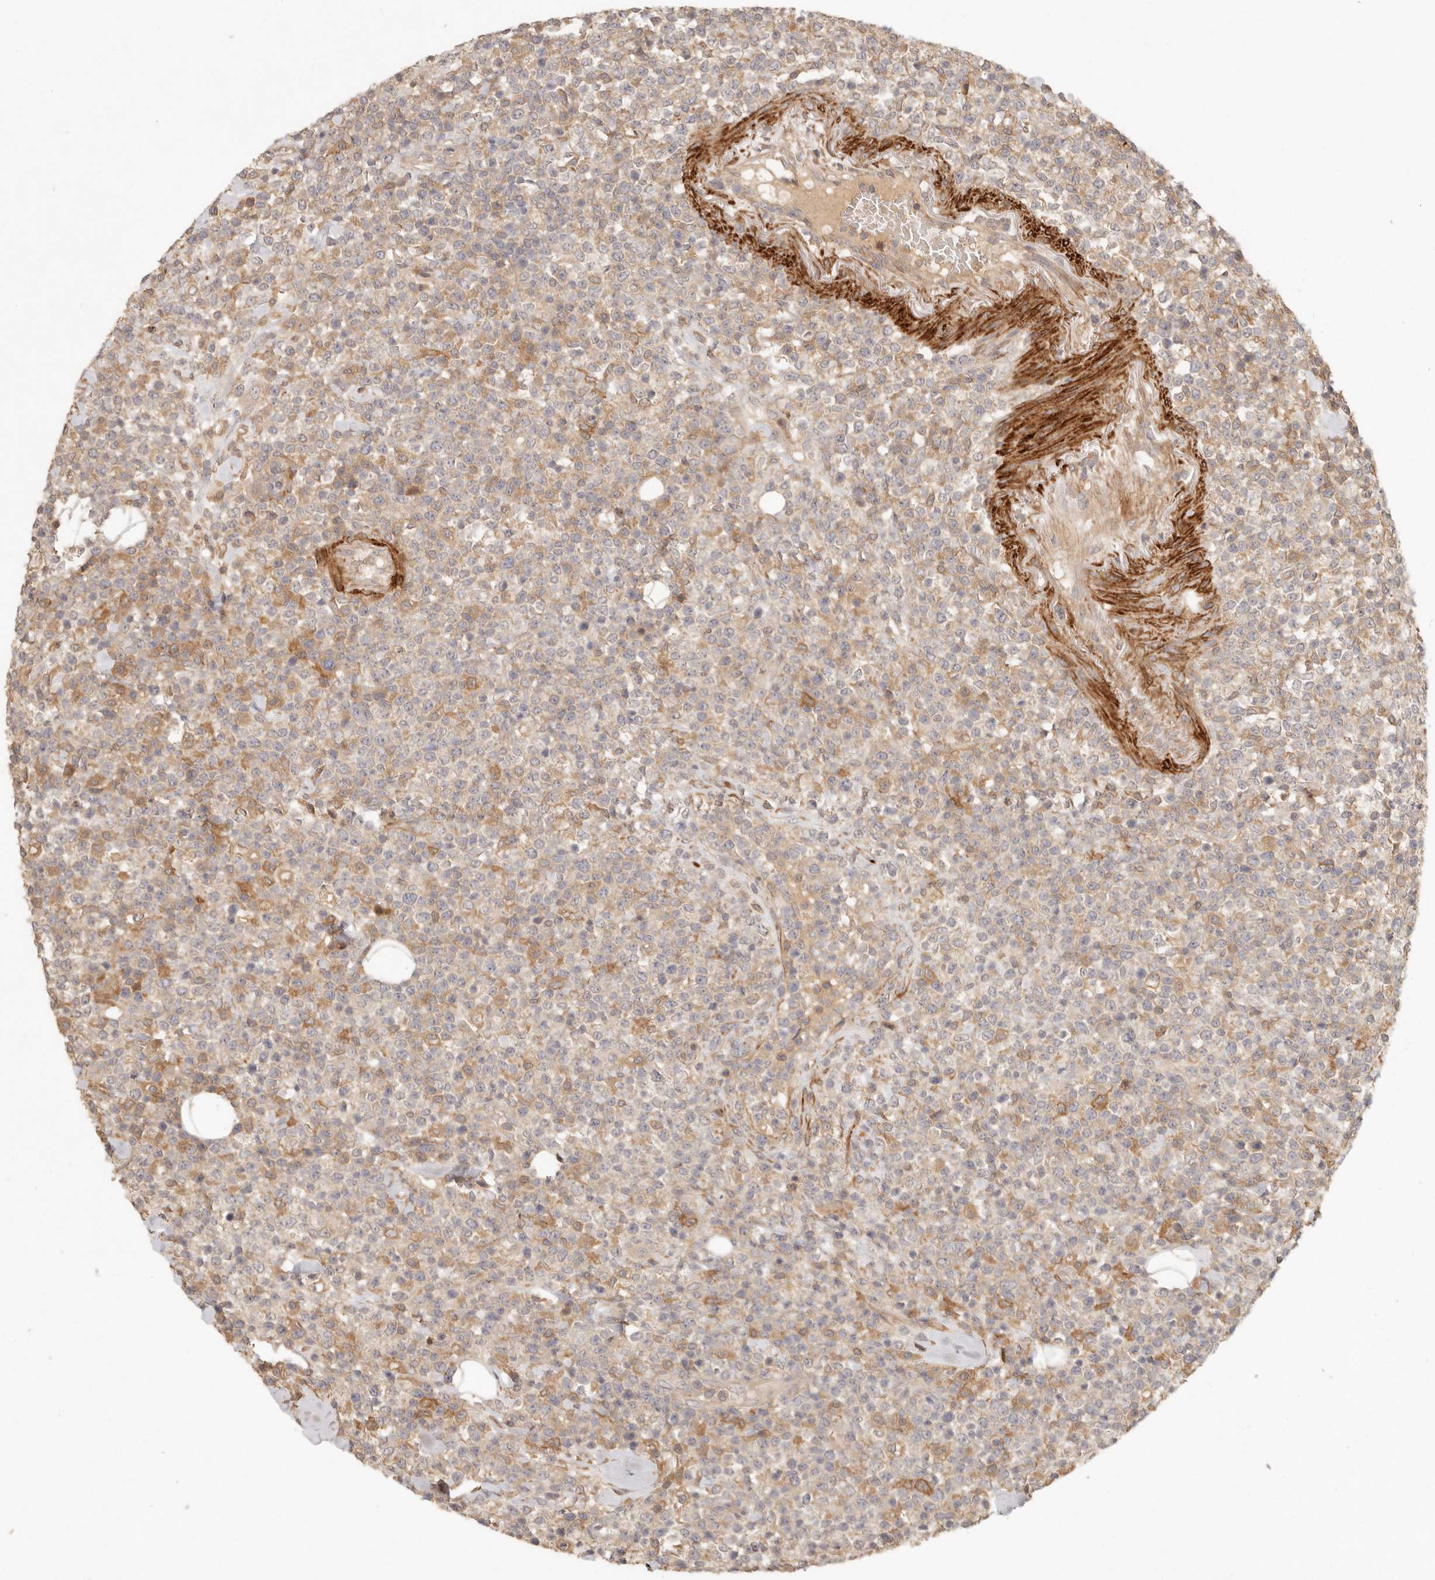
{"staining": {"intensity": "moderate", "quantity": "25%-75%", "location": "cytoplasmic/membranous"}, "tissue": "lymphoma", "cell_type": "Tumor cells", "image_type": "cancer", "snomed": [{"axis": "morphology", "description": "Malignant lymphoma, non-Hodgkin's type, High grade"}, {"axis": "topography", "description": "Colon"}], "caption": "A high-resolution micrograph shows IHC staining of high-grade malignant lymphoma, non-Hodgkin's type, which shows moderate cytoplasmic/membranous positivity in about 25%-75% of tumor cells.", "gene": "VIPR1", "patient": {"sex": "female", "age": 53}}